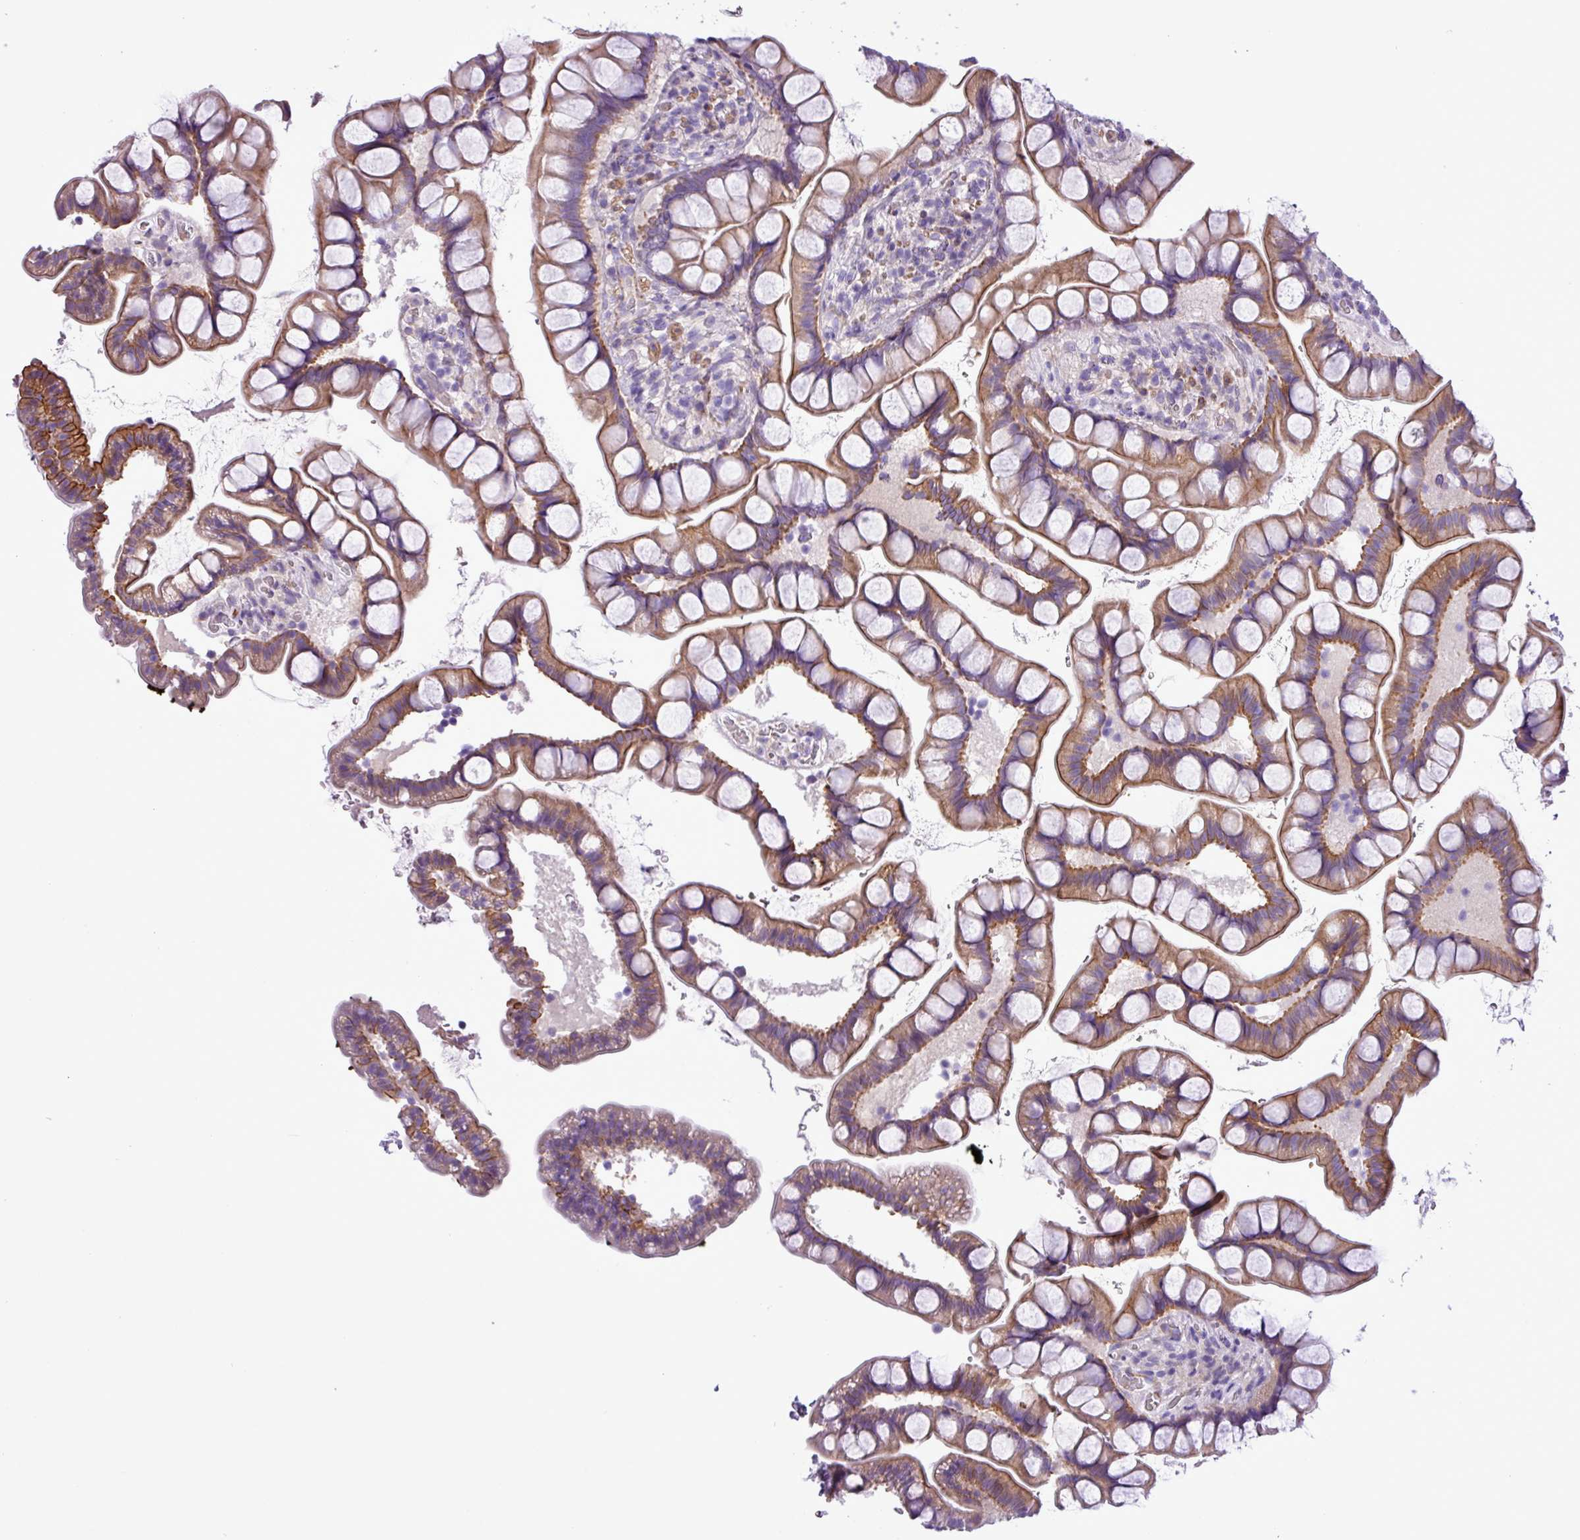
{"staining": {"intensity": "moderate", "quantity": ">75%", "location": "cytoplasmic/membranous"}, "tissue": "small intestine", "cell_type": "Glandular cells", "image_type": "normal", "snomed": [{"axis": "morphology", "description": "Normal tissue, NOS"}, {"axis": "topography", "description": "Small intestine"}], "caption": "Human small intestine stained with a brown dye displays moderate cytoplasmic/membranous positive expression in about >75% of glandular cells.", "gene": "C11orf91", "patient": {"sex": "male", "age": 70}}